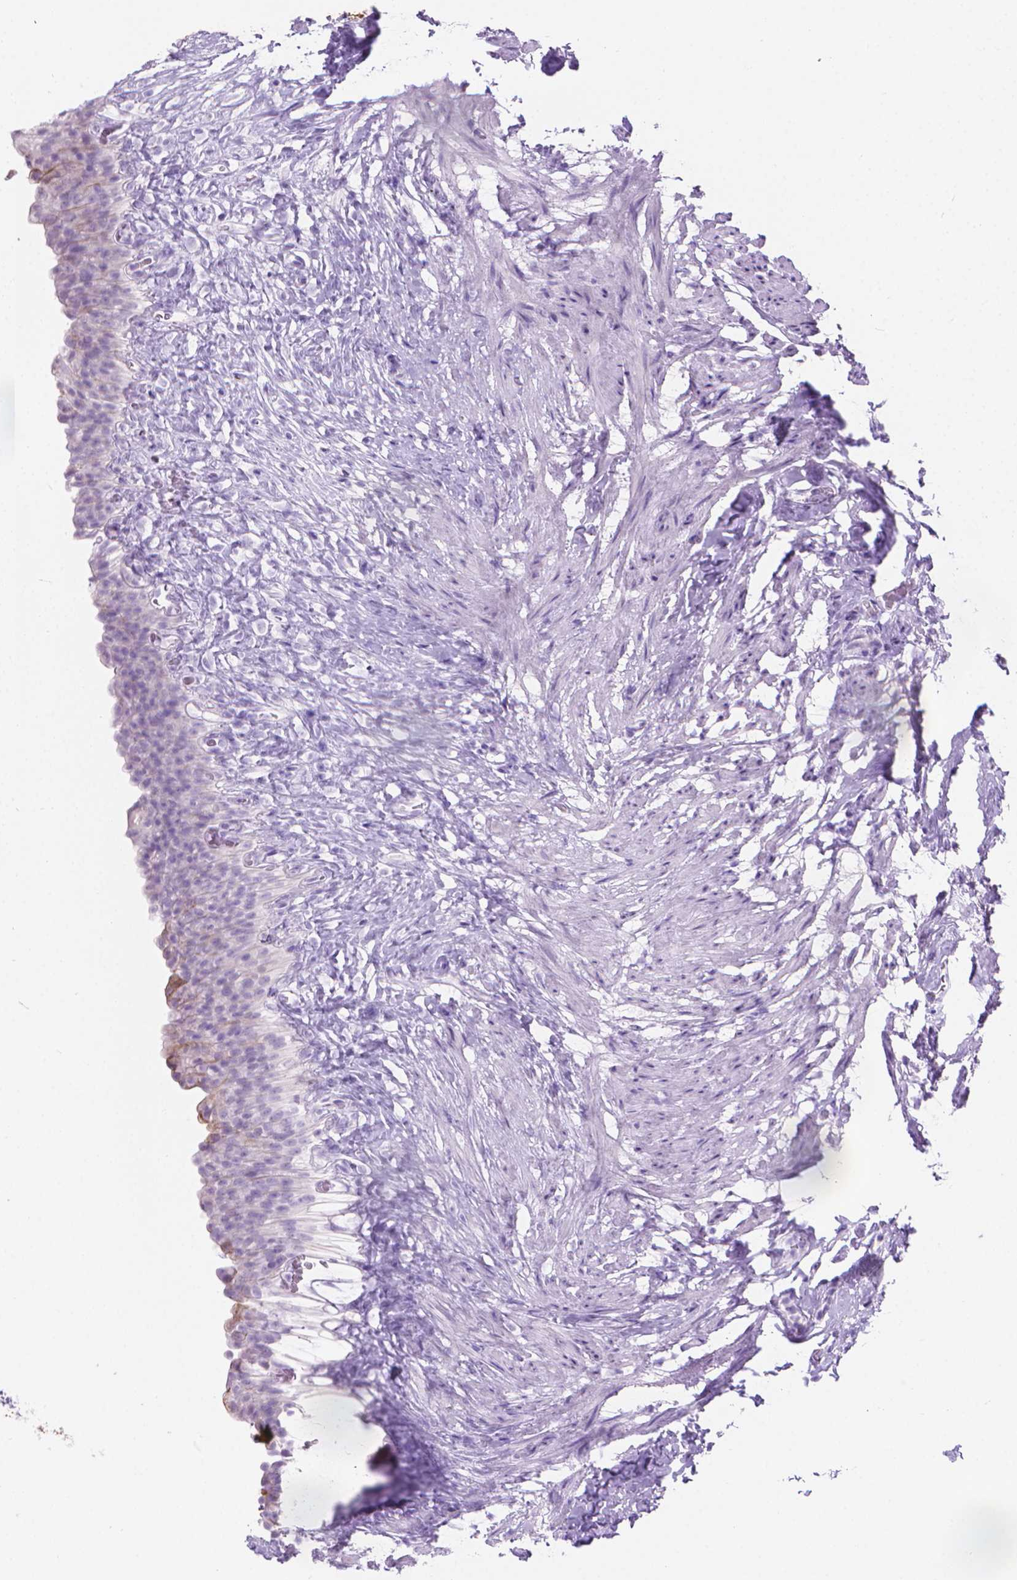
{"staining": {"intensity": "negative", "quantity": "none", "location": "none"}, "tissue": "urinary bladder", "cell_type": "Urothelial cells", "image_type": "normal", "snomed": [{"axis": "morphology", "description": "Normal tissue, NOS"}, {"axis": "topography", "description": "Urinary bladder"}, {"axis": "topography", "description": "Prostate"}], "caption": "DAB (3,3'-diaminobenzidine) immunohistochemical staining of benign urinary bladder exhibits no significant expression in urothelial cells. (DAB (3,3'-diaminobenzidine) immunohistochemistry (IHC), high magnification).", "gene": "CFAP52", "patient": {"sex": "male", "age": 76}}